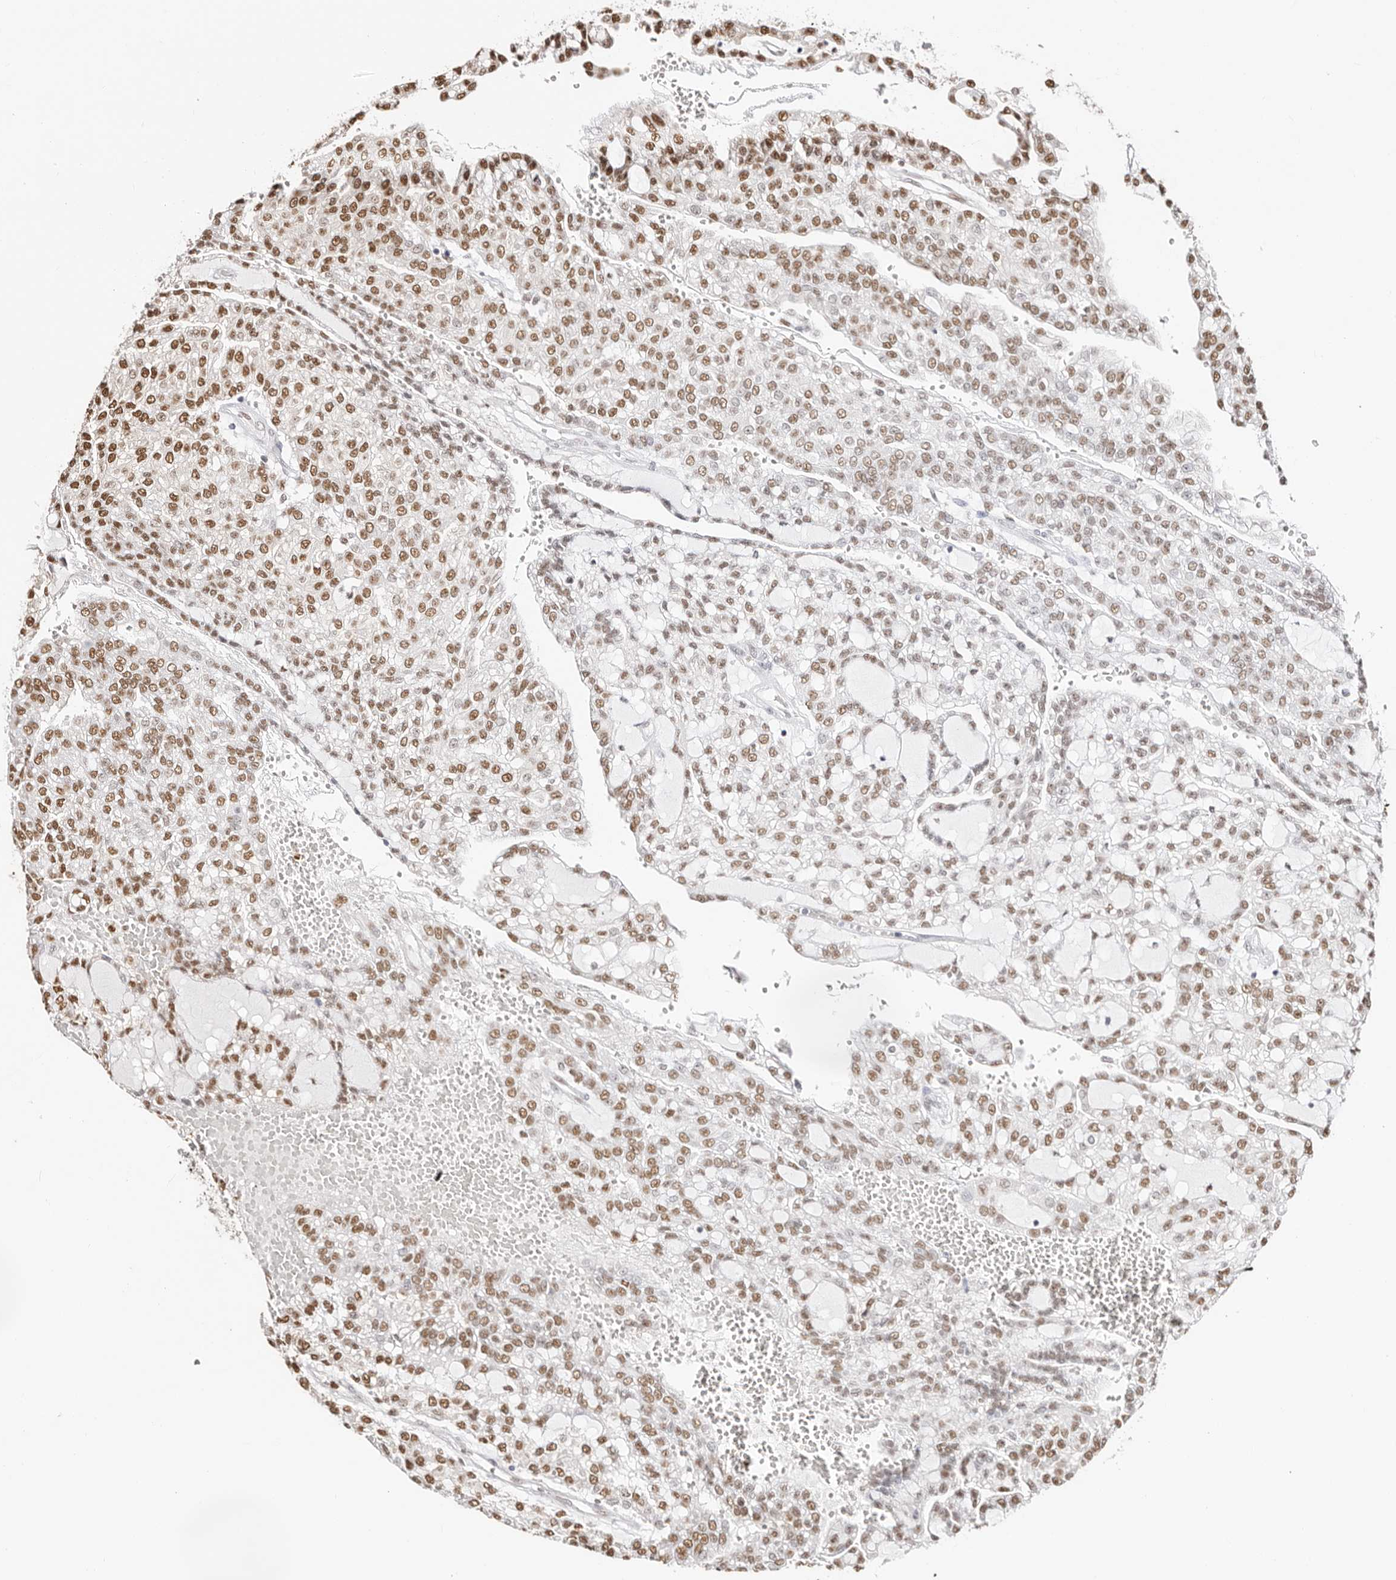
{"staining": {"intensity": "moderate", "quantity": "25%-75%", "location": "nuclear"}, "tissue": "renal cancer", "cell_type": "Tumor cells", "image_type": "cancer", "snomed": [{"axis": "morphology", "description": "Adenocarcinoma, NOS"}, {"axis": "topography", "description": "Kidney"}], "caption": "Renal cancer (adenocarcinoma) tissue reveals moderate nuclear expression in about 25%-75% of tumor cells (Stains: DAB (3,3'-diaminobenzidine) in brown, nuclei in blue, Microscopy: brightfield microscopy at high magnification).", "gene": "TKT", "patient": {"sex": "male", "age": 63}}